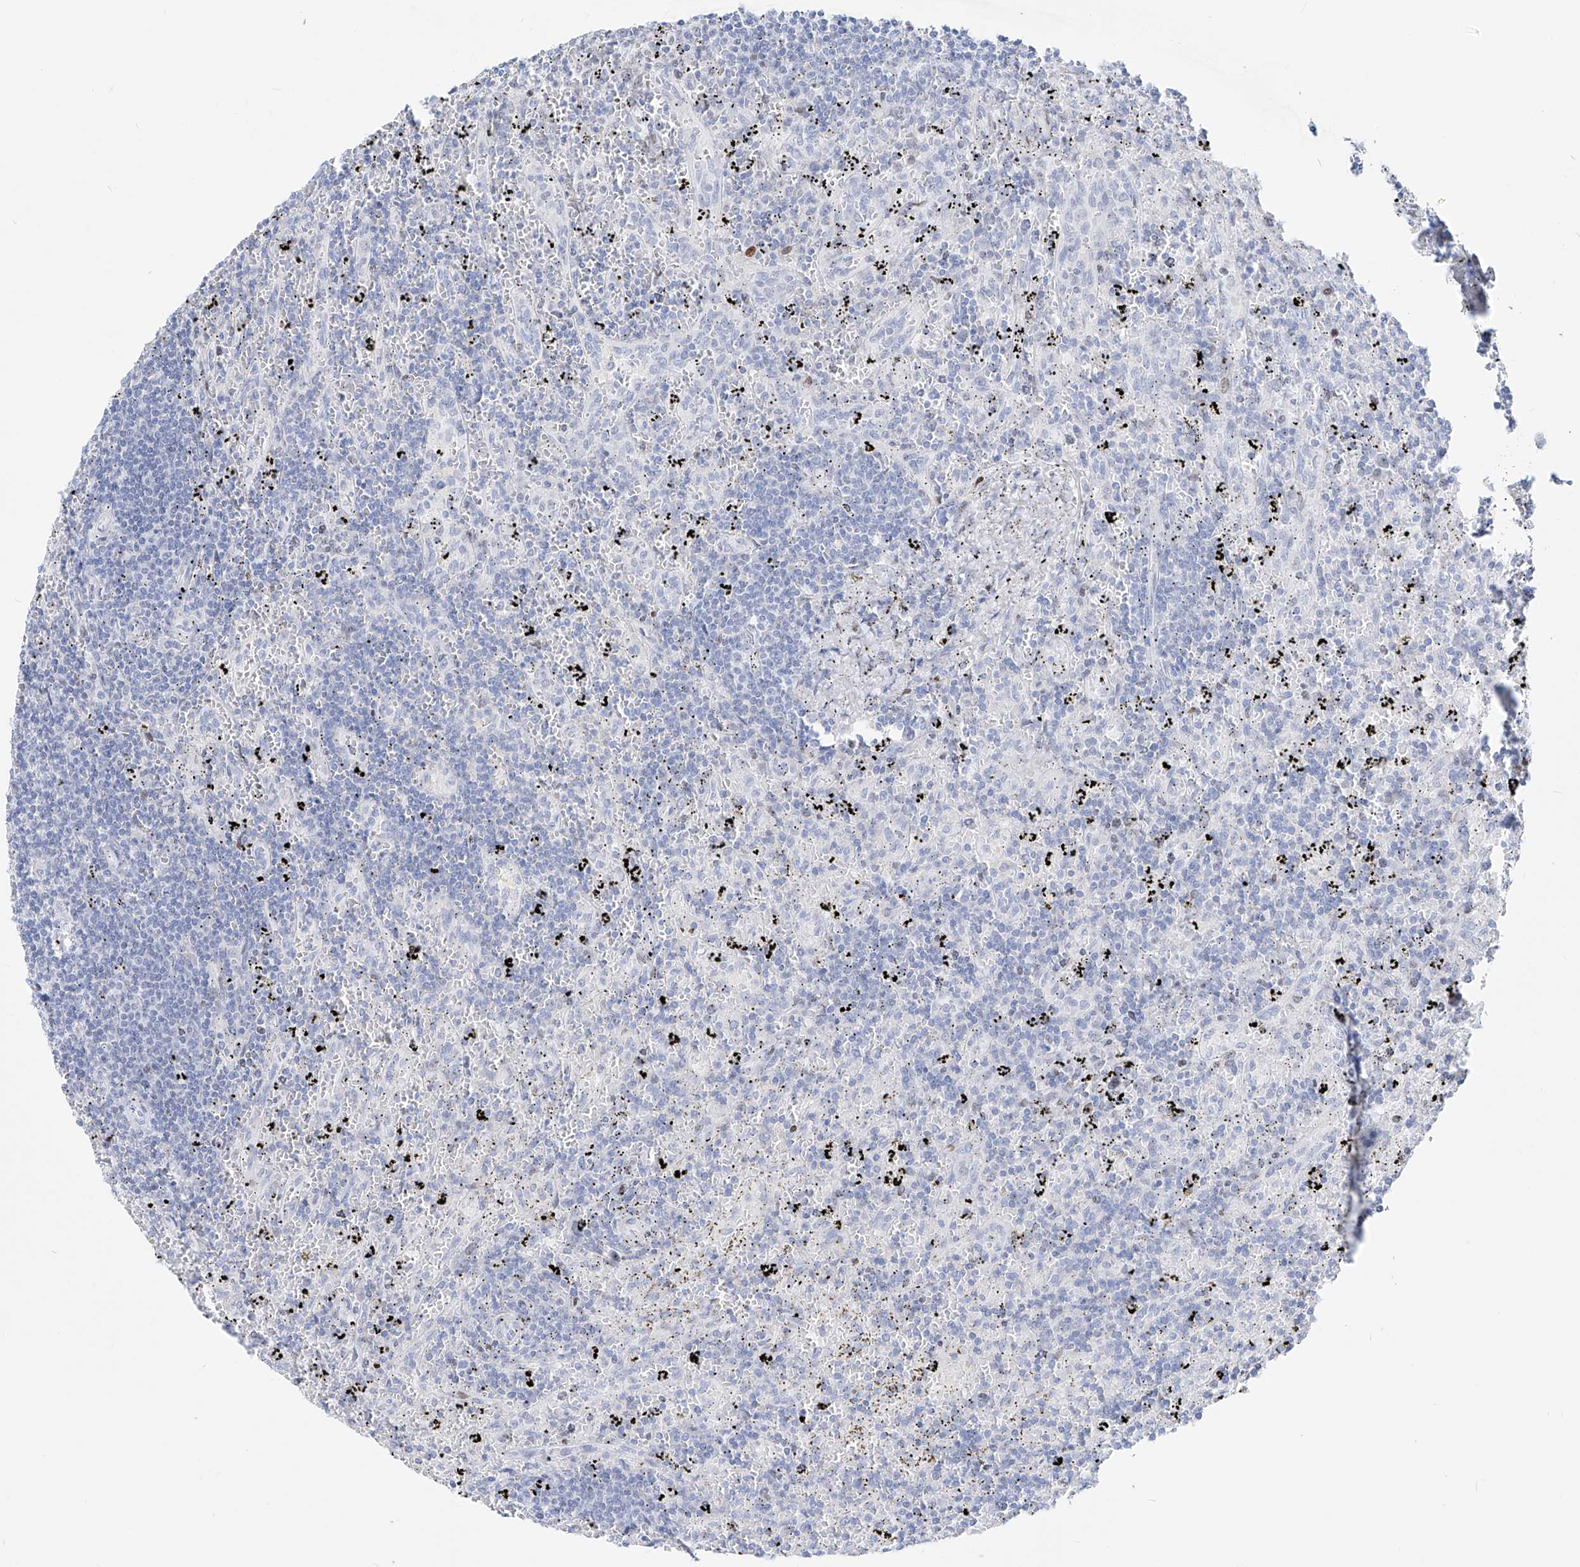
{"staining": {"intensity": "negative", "quantity": "none", "location": "none"}, "tissue": "lymphoma", "cell_type": "Tumor cells", "image_type": "cancer", "snomed": [{"axis": "morphology", "description": "Malignant lymphoma, non-Hodgkin's type, Low grade"}, {"axis": "topography", "description": "Spleen"}], "caption": "Immunohistochemistry micrograph of human low-grade malignant lymphoma, non-Hodgkin's type stained for a protein (brown), which demonstrates no expression in tumor cells.", "gene": "FRS3", "patient": {"sex": "male", "age": 76}}